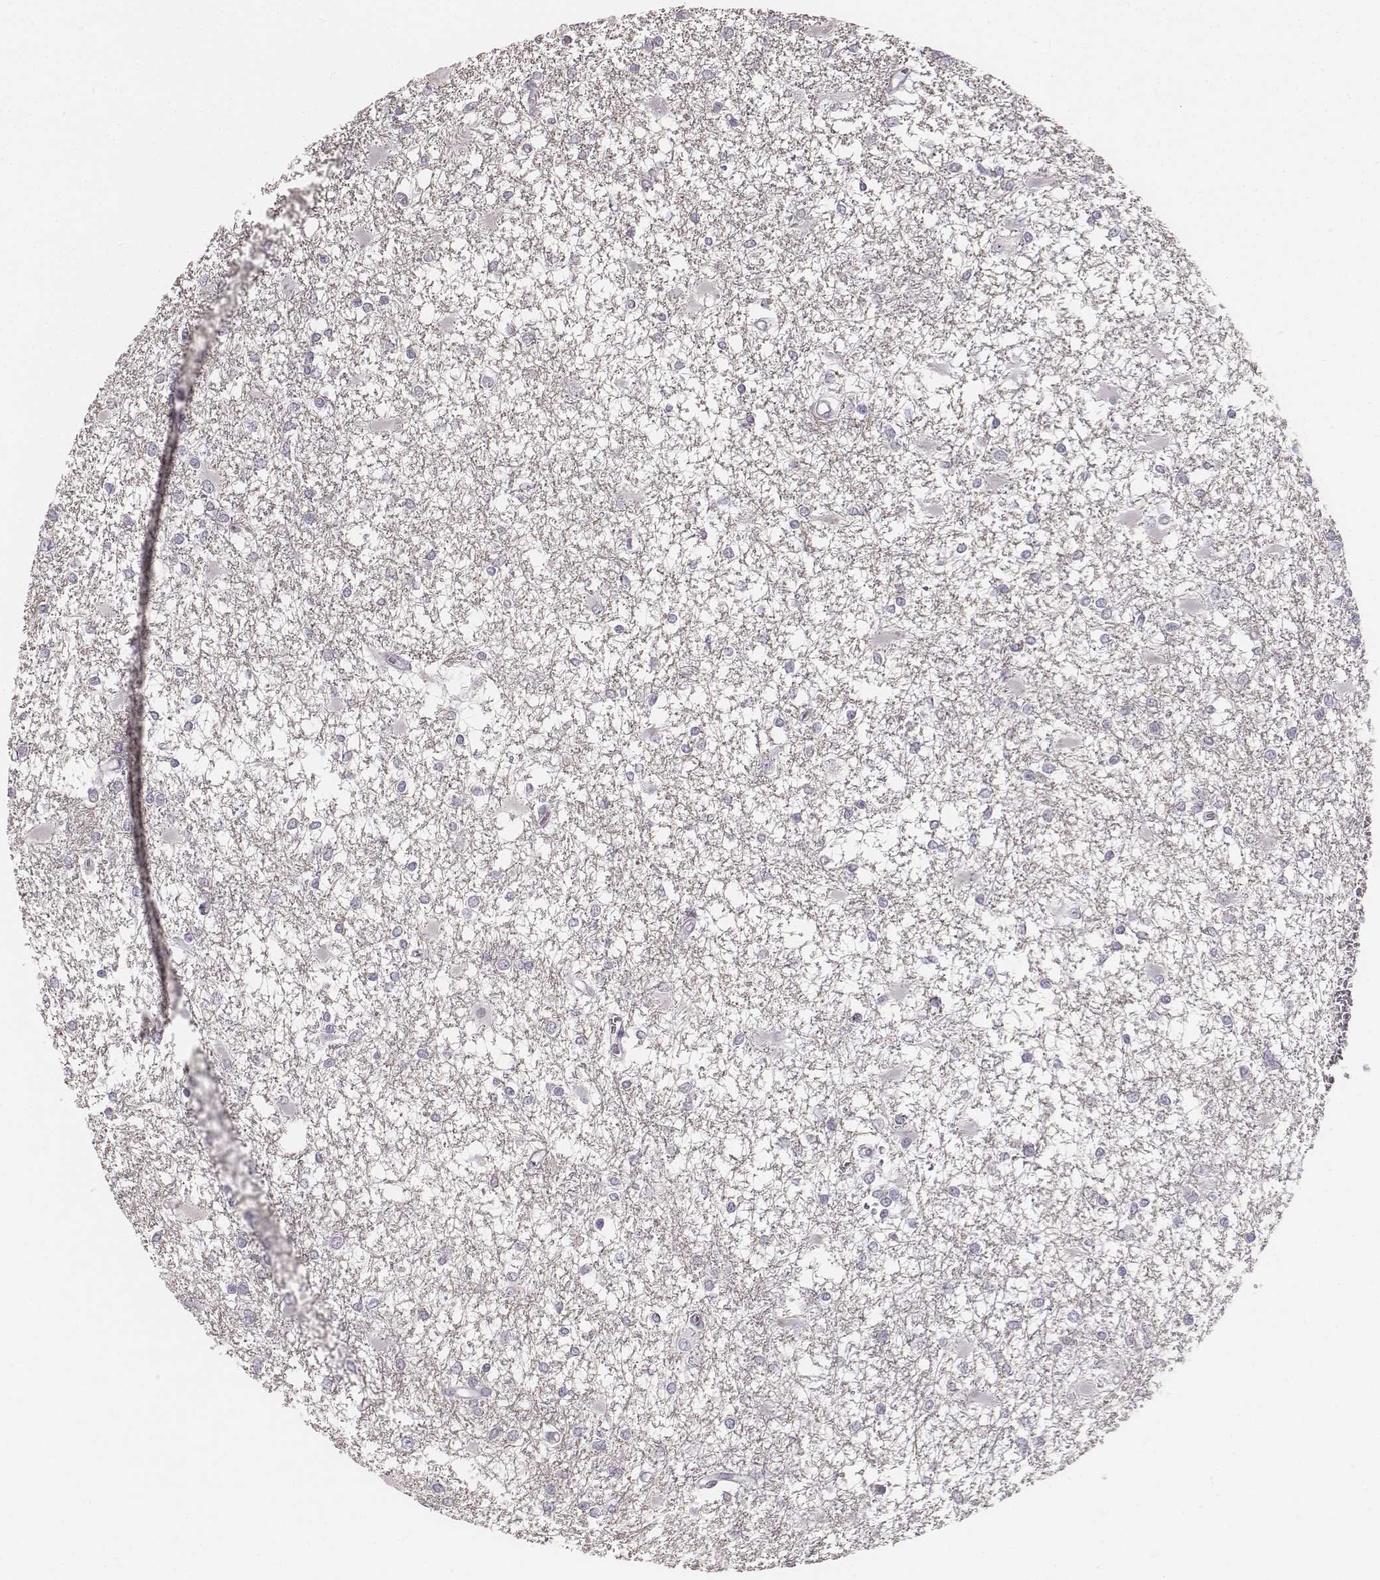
{"staining": {"intensity": "negative", "quantity": "none", "location": "none"}, "tissue": "glioma", "cell_type": "Tumor cells", "image_type": "cancer", "snomed": [{"axis": "morphology", "description": "Glioma, malignant, High grade"}, {"axis": "topography", "description": "Cerebral cortex"}], "caption": "This is an immunohistochemistry photomicrograph of human glioma. There is no expression in tumor cells.", "gene": "PBK", "patient": {"sex": "male", "age": 79}}